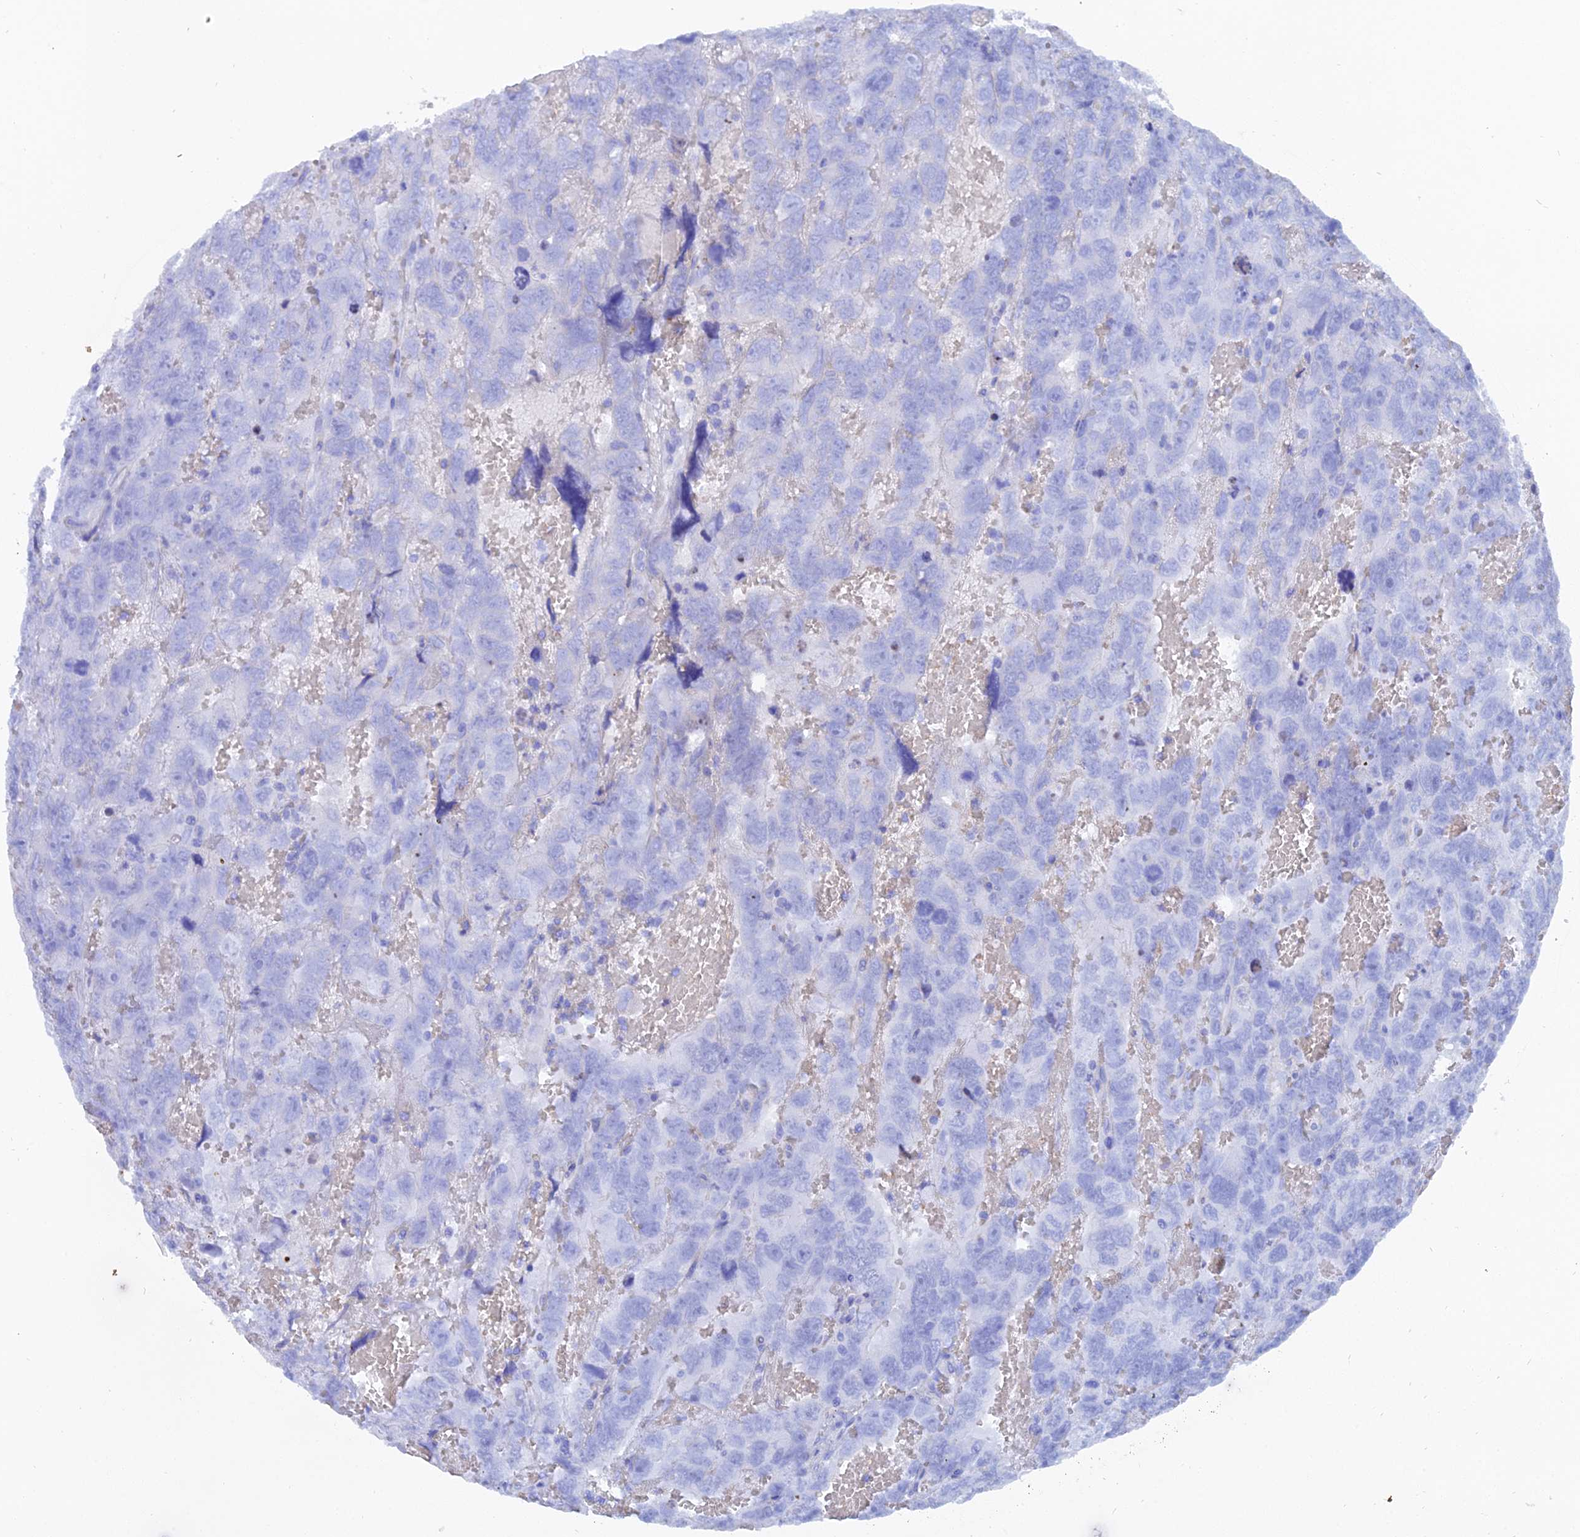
{"staining": {"intensity": "negative", "quantity": "none", "location": "none"}, "tissue": "testis cancer", "cell_type": "Tumor cells", "image_type": "cancer", "snomed": [{"axis": "morphology", "description": "Carcinoma, Embryonal, NOS"}, {"axis": "topography", "description": "Testis"}], "caption": "A photomicrograph of human testis cancer (embryonal carcinoma) is negative for staining in tumor cells.", "gene": "TRIM43B", "patient": {"sex": "male", "age": 45}}